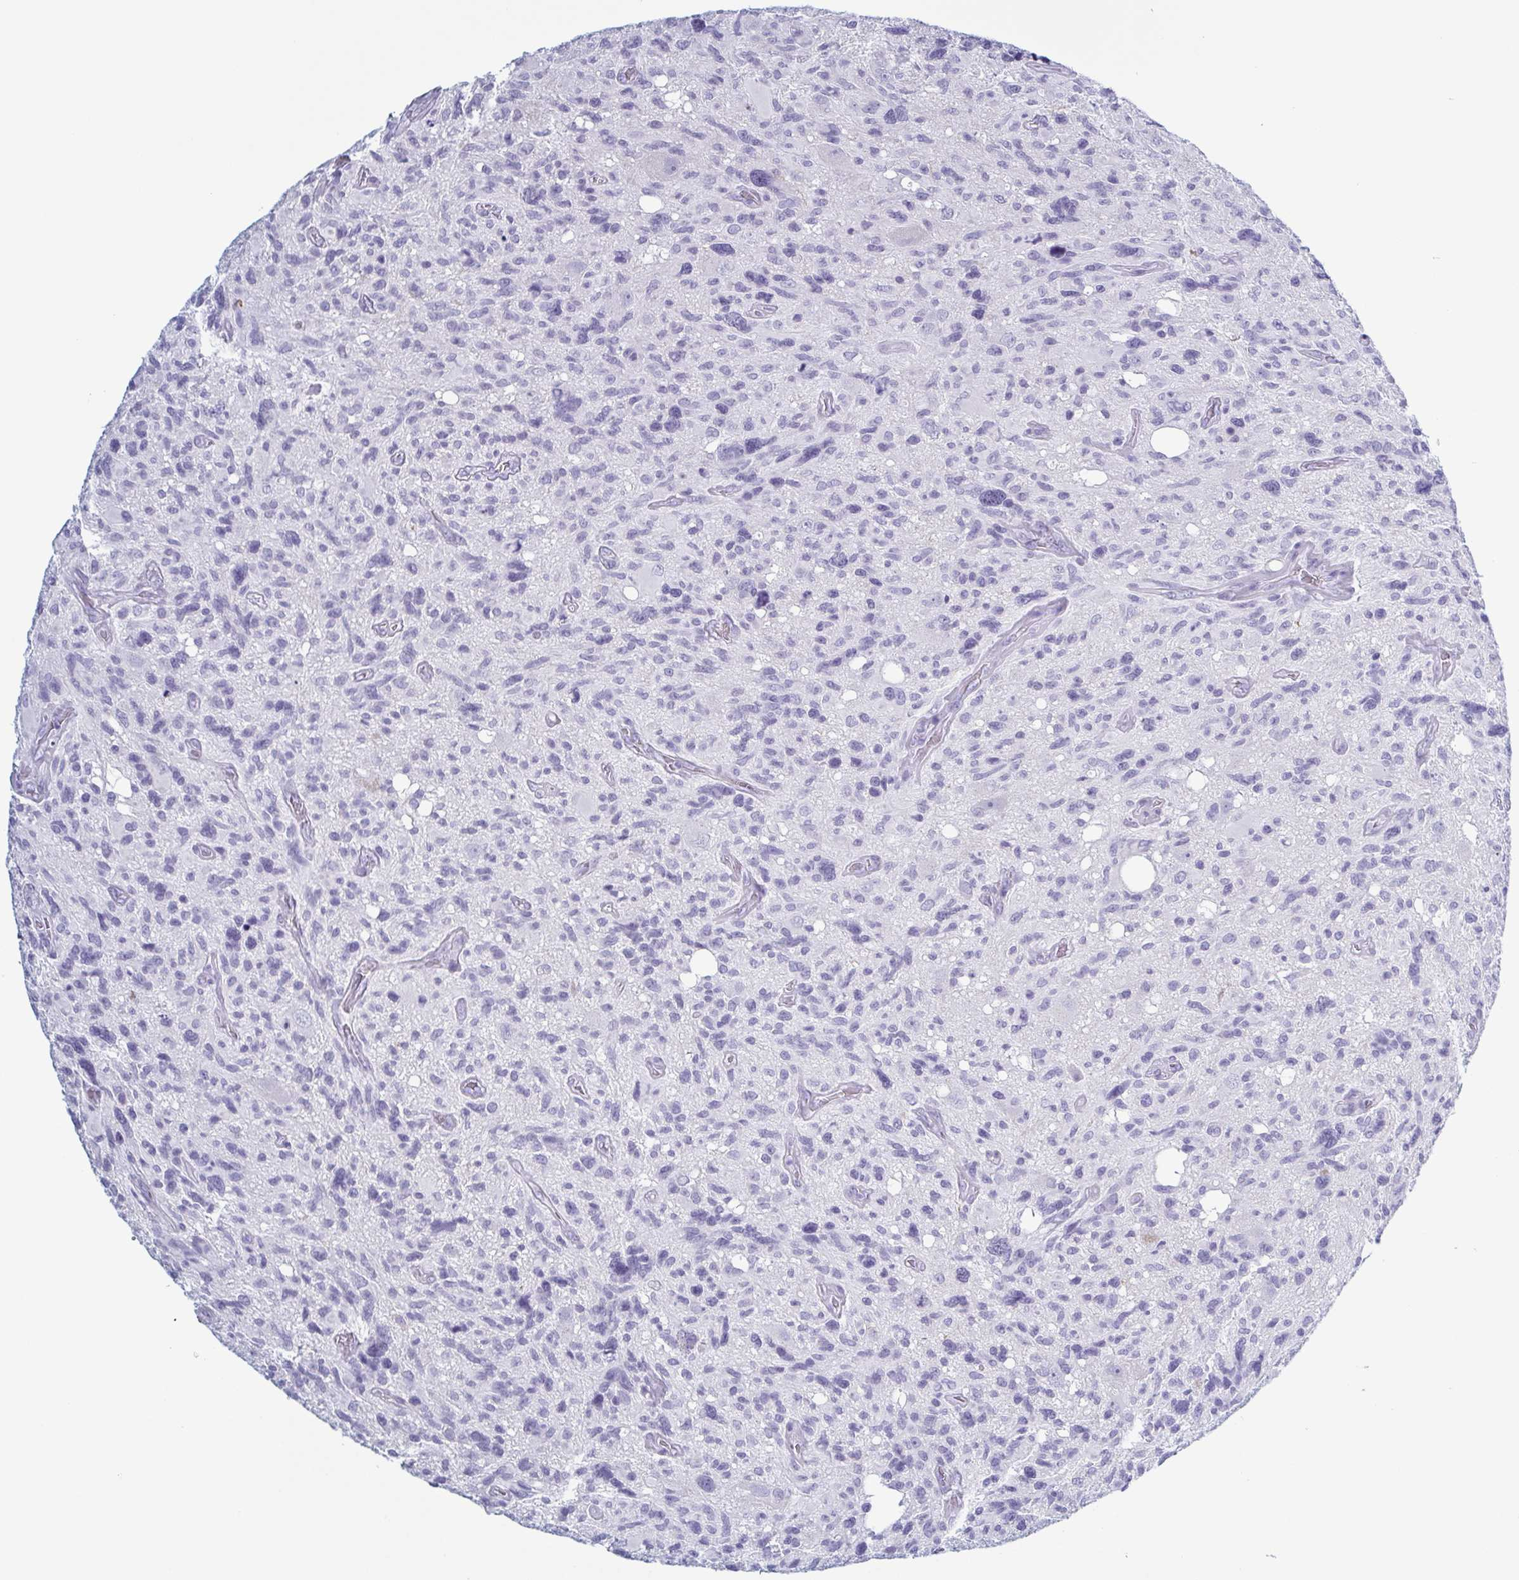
{"staining": {"intensity": "negative", "quantity": "none", "location": "none"}, "tissue": "glioma", "cell_type": "Tumor cells", "image_type": "cancer", "snomed": [{"axis": "morphology", "description": "Glioma, malignant, High grade"}, {"axis": "topography", "description": "Brain"}], "caption": "This is an immunohistochemistry (IHC) image of malignant glioma (high-grade). There is no staining in tumor cells.", "gene": "KRT10", "patient": {"sex": "male", "age": 49}}